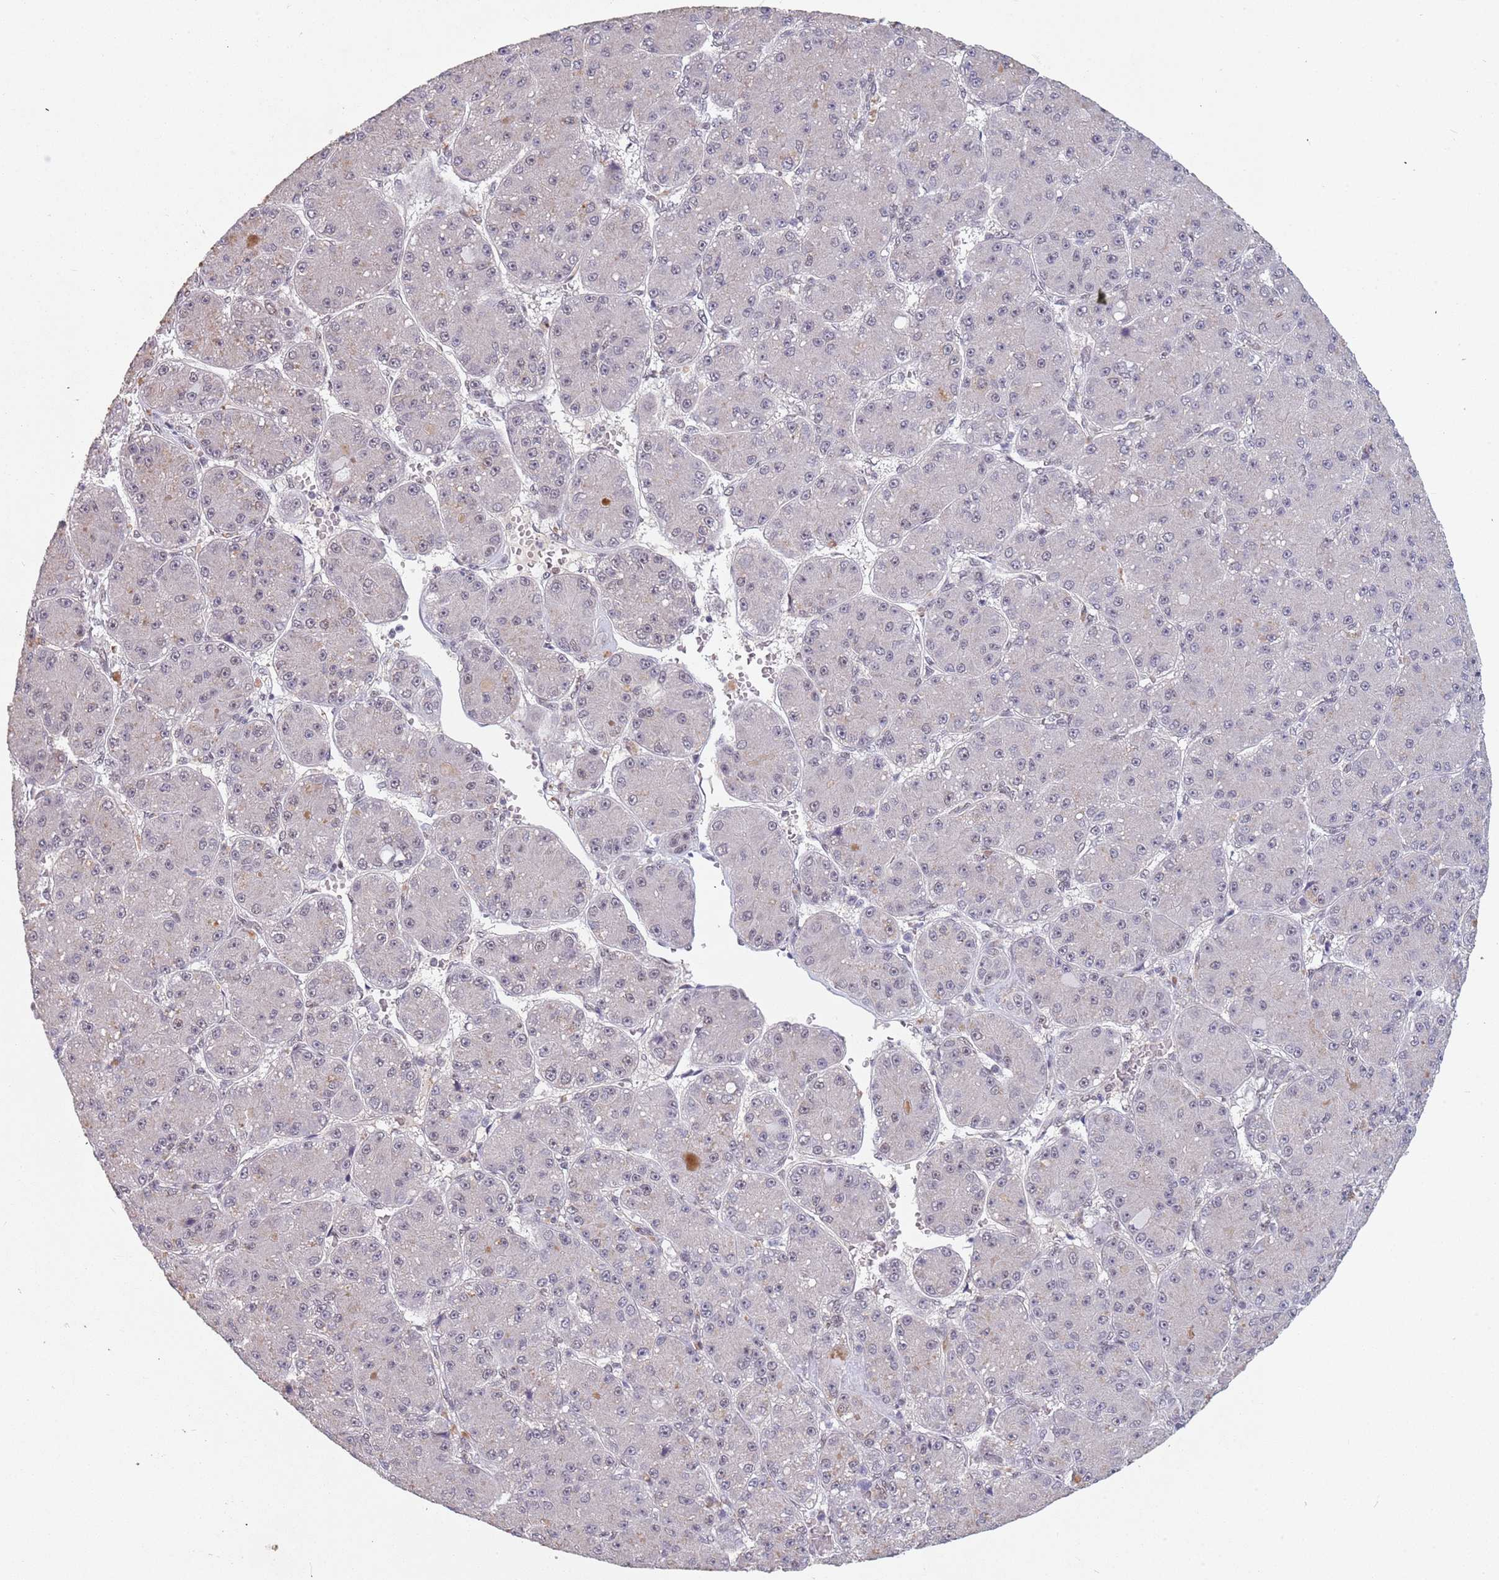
{"staining": {"intensity": "negative", "quantity": "none", "location": "none"}, "tissue": "liver cancer", "cell_type": "Tumor cells", "image_type": "cancer", "snomed": [{"axis": "morphology", "description": "Carcinoma, Hepatocellular, NOS"}, {"axis": "topography", "description": "Liver"}], "caption": "High power microscopy image of an immunohistochemistry image of liver hepatocellular carcinoma, revealing no significant expression in tumor cells. Brightfield microscopy of immunohistochemistry stained with DAB (brown) and hematoxylin (blue), captured at high magnification.", "gene": "CIZ1", "patient": {"sex": "male", "age": 67}}